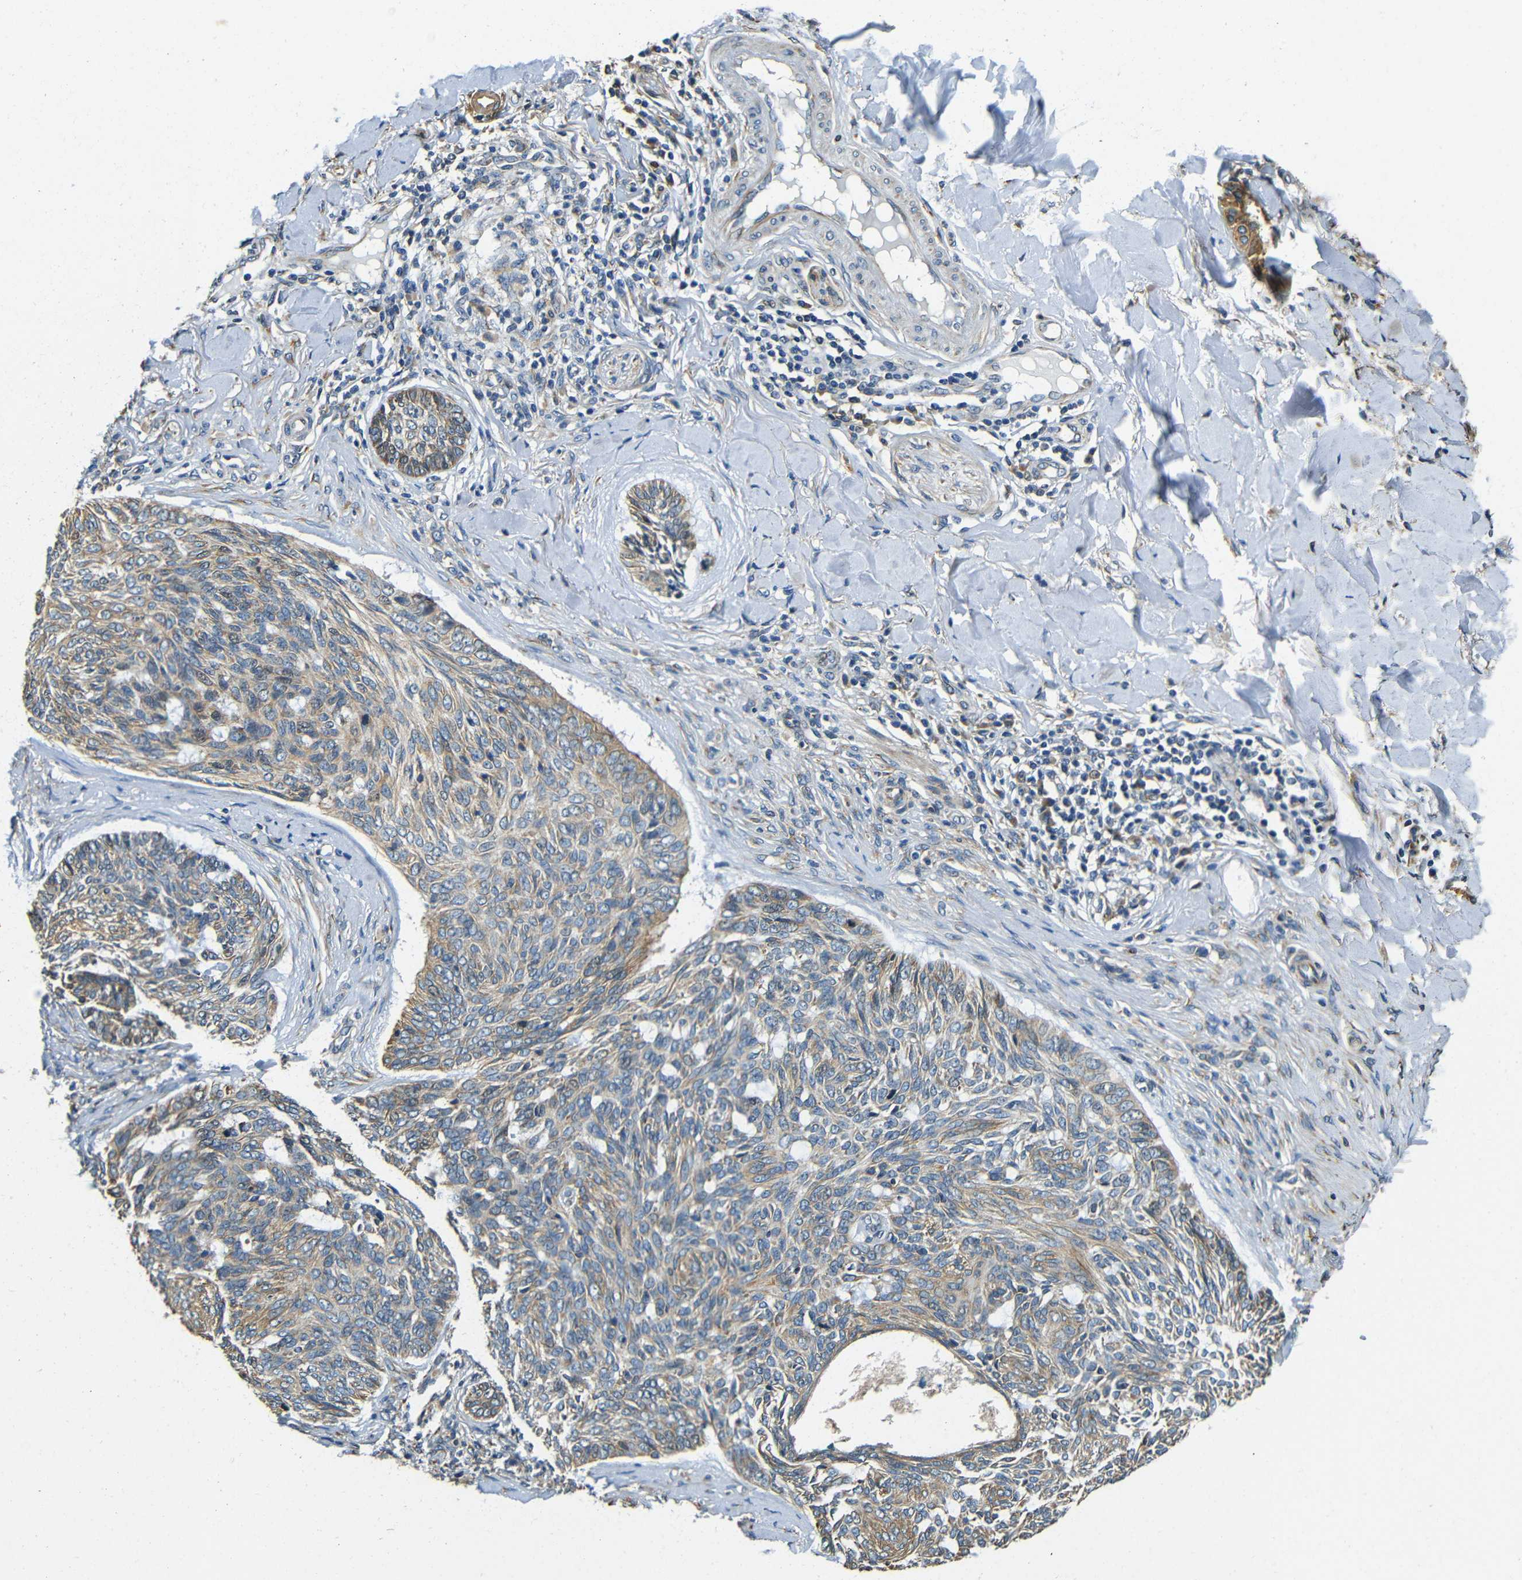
{"staining": {"intensity": "moderate", "quantity": ">75%", "location": "cytoplasmic/membranous"}, "tissue": "skin cancer", "cell_type": "Tumor cells", "image_type": "cancer", "snomed": [{"axis": "morphology", "description": "Basal cell carcinoma"}, {"axis": "topography", "description": "Skin"}], "caption": "Protein staining of basal cell carcinoma (skin) tissue displays moderate cytoplasmic/membranous positivity in about >75% of tumor cells.", "gene": "VAPB", "patient": {"sex": "male", "age": 43}}